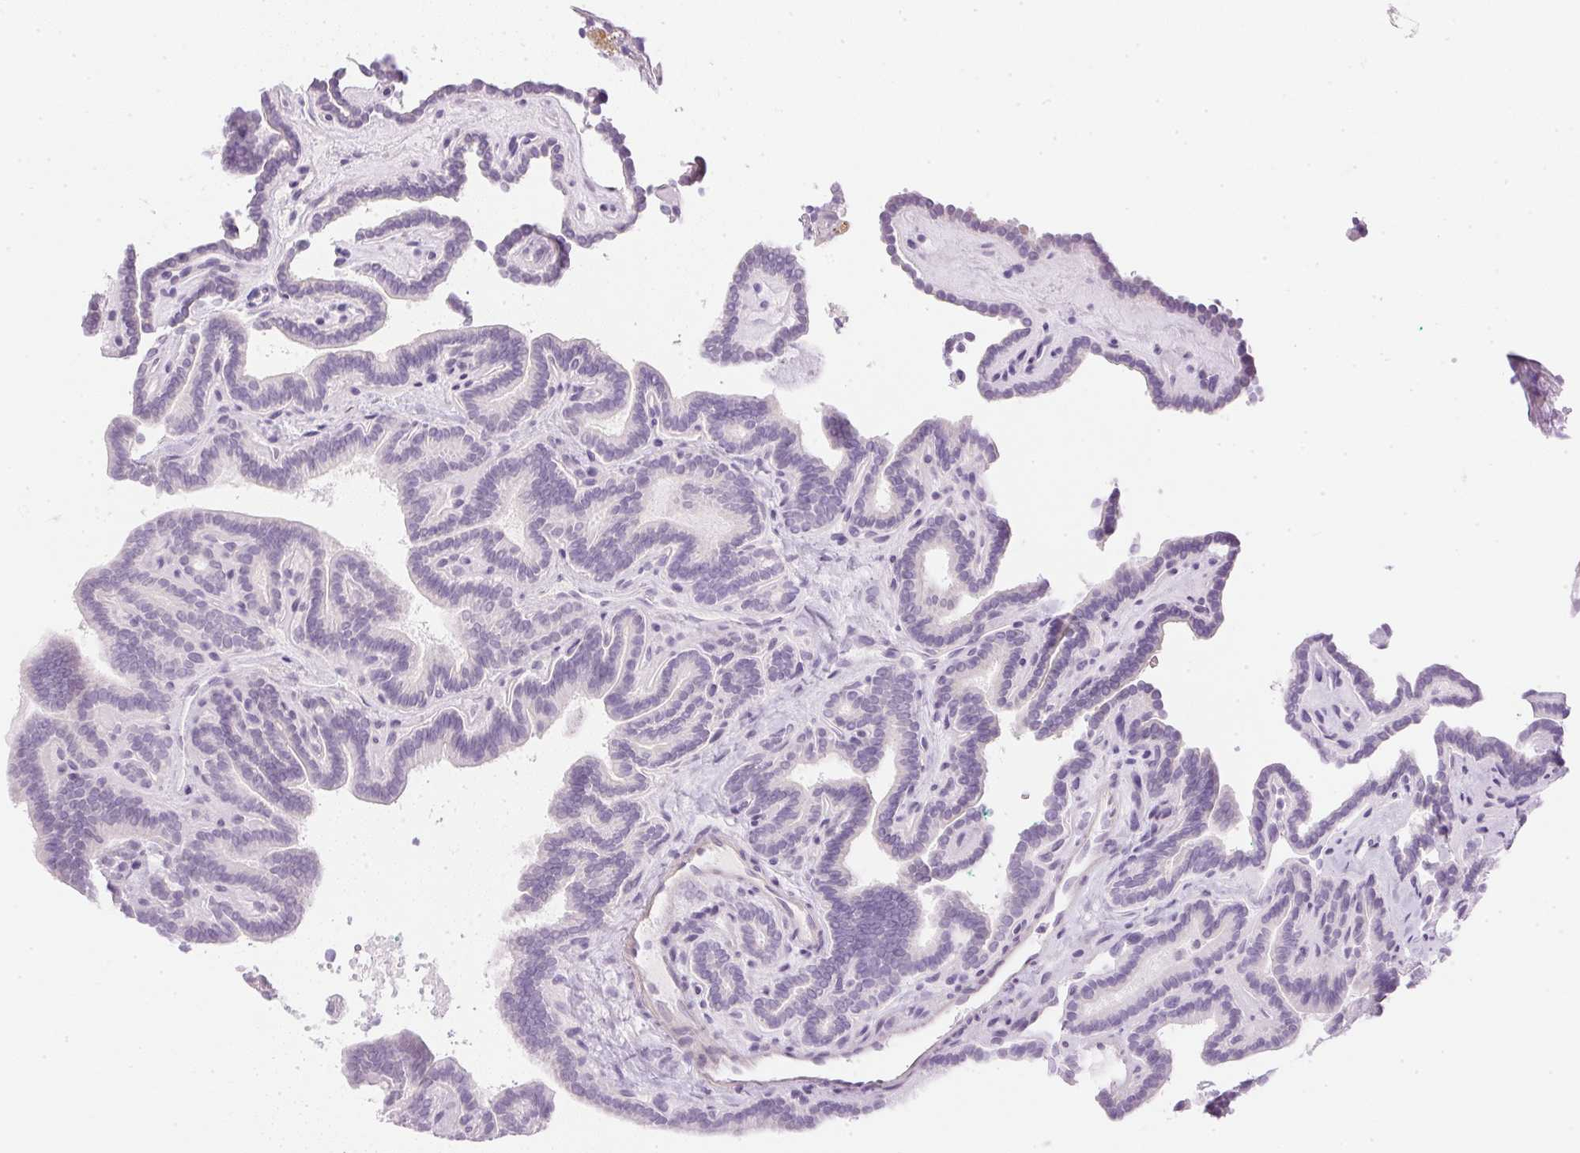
{"staining": {"intensity": "negative", "quantity": "none", "location": "none"}, "tissue": "thyroid cancer", "cell_type": "Tumor cells", "image_type": "cancer", "snomed": [{"axis": "morphology", "description": "Papillary adenocarcinoma, NOS"}, {"axis": "topography", "description": "Thyroid gland"}], "caption": "An image of human thyroid cancer is negative for staining in tumor cells. (DAB IHC with hematoxylin counter stain).", "gene": "CTRL", "patient": {"sex": "female", "age": 21}}